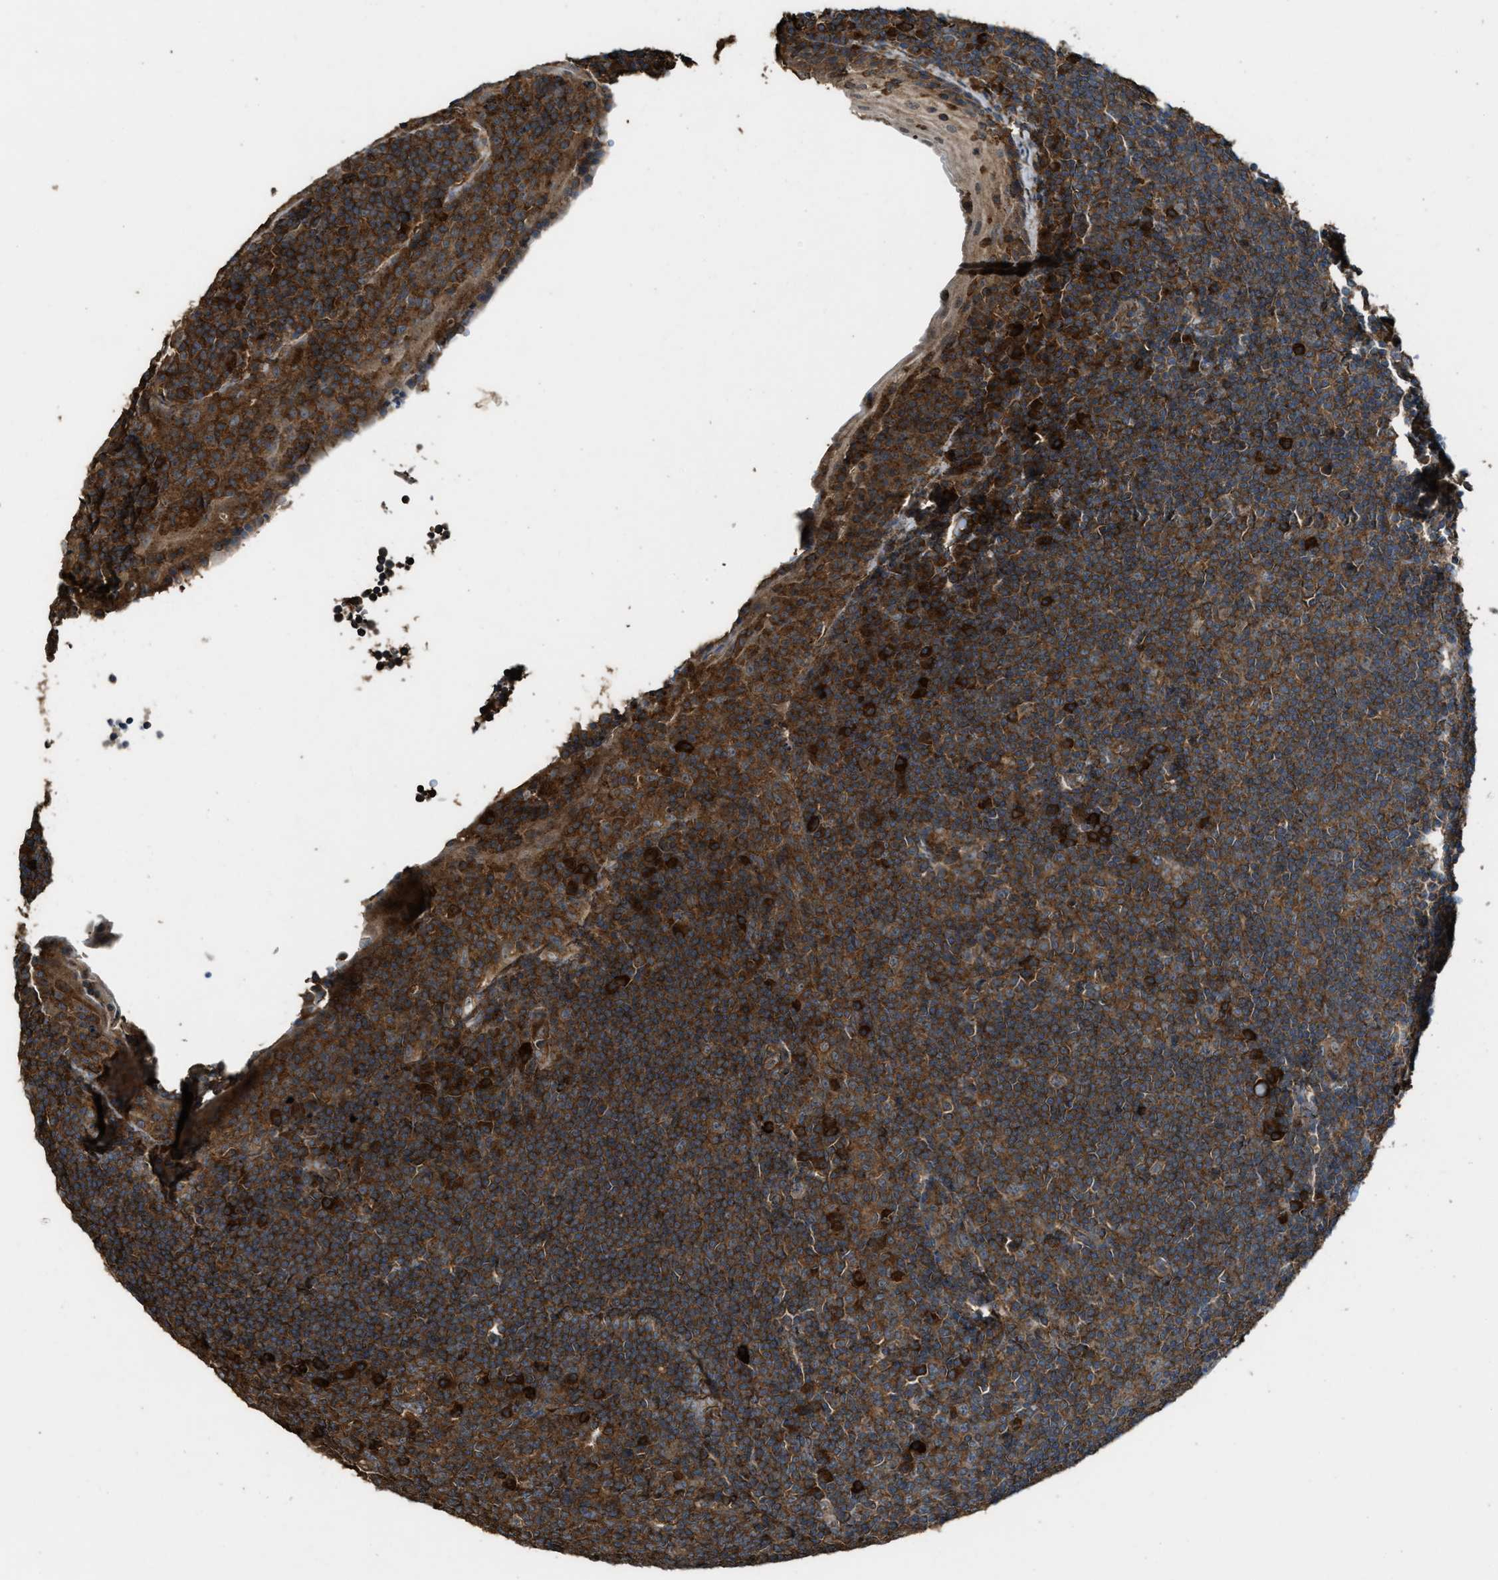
{"staining": {"intensity": "strong", "quantity": "25%-75%", "location": "cytoplasmic/membranous"}, "tissue": "tonsil", "cell_type": "Germinal center cells", "image_type": "normal", "snomed": [{"axis": "morphology", "description": "Normal tissue, NOS"}, {"axis": "topography", "description": "Tonsil"}], "caption": "Protein staining of unremarkable tonsil displays strong cytoplasmic/membranous expression in approximately 25%-75% of germinal center cells. (DAB IHC with brightfield microscopy, high magnification).", "gene": "MAP3K8", "patient": {"sex": "male", "age": 37}}